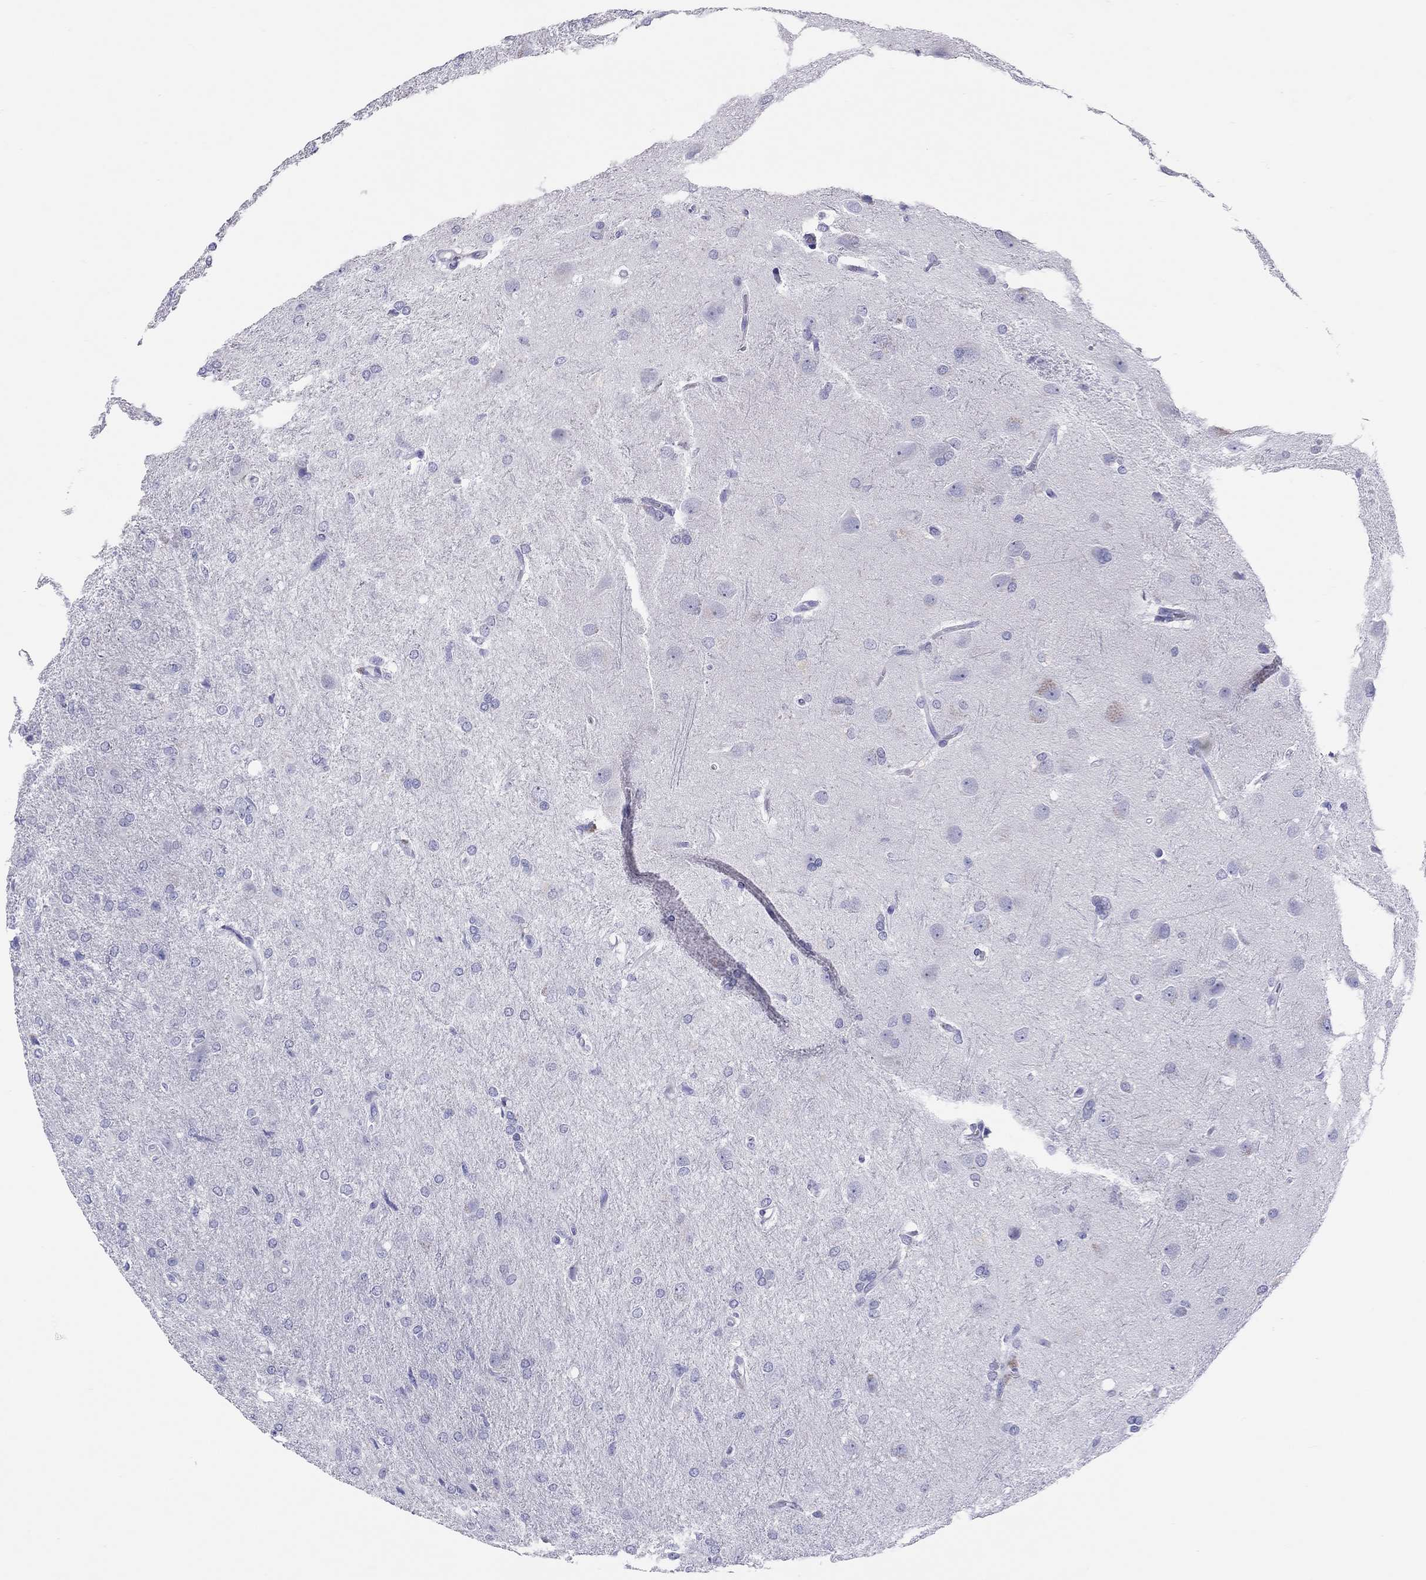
{"staining": {"intensity": "negative", "quantity": "none", "location": "none"}, "tissue": "glioma", "cell_type": "Tumor cells", "image_type": "cancer", "snomed": [{"axis": "morphology", "description": "Glioma, malignant, High grade"}, {"axis": "topography", "description": "Brain"}], "caption": "A histopathology image of malignant high-grade glioma stained for a protein shows no brown staining in tumor cells.", "gene": "PSMB11", "patient": {"sex": "male", "age": 68}}